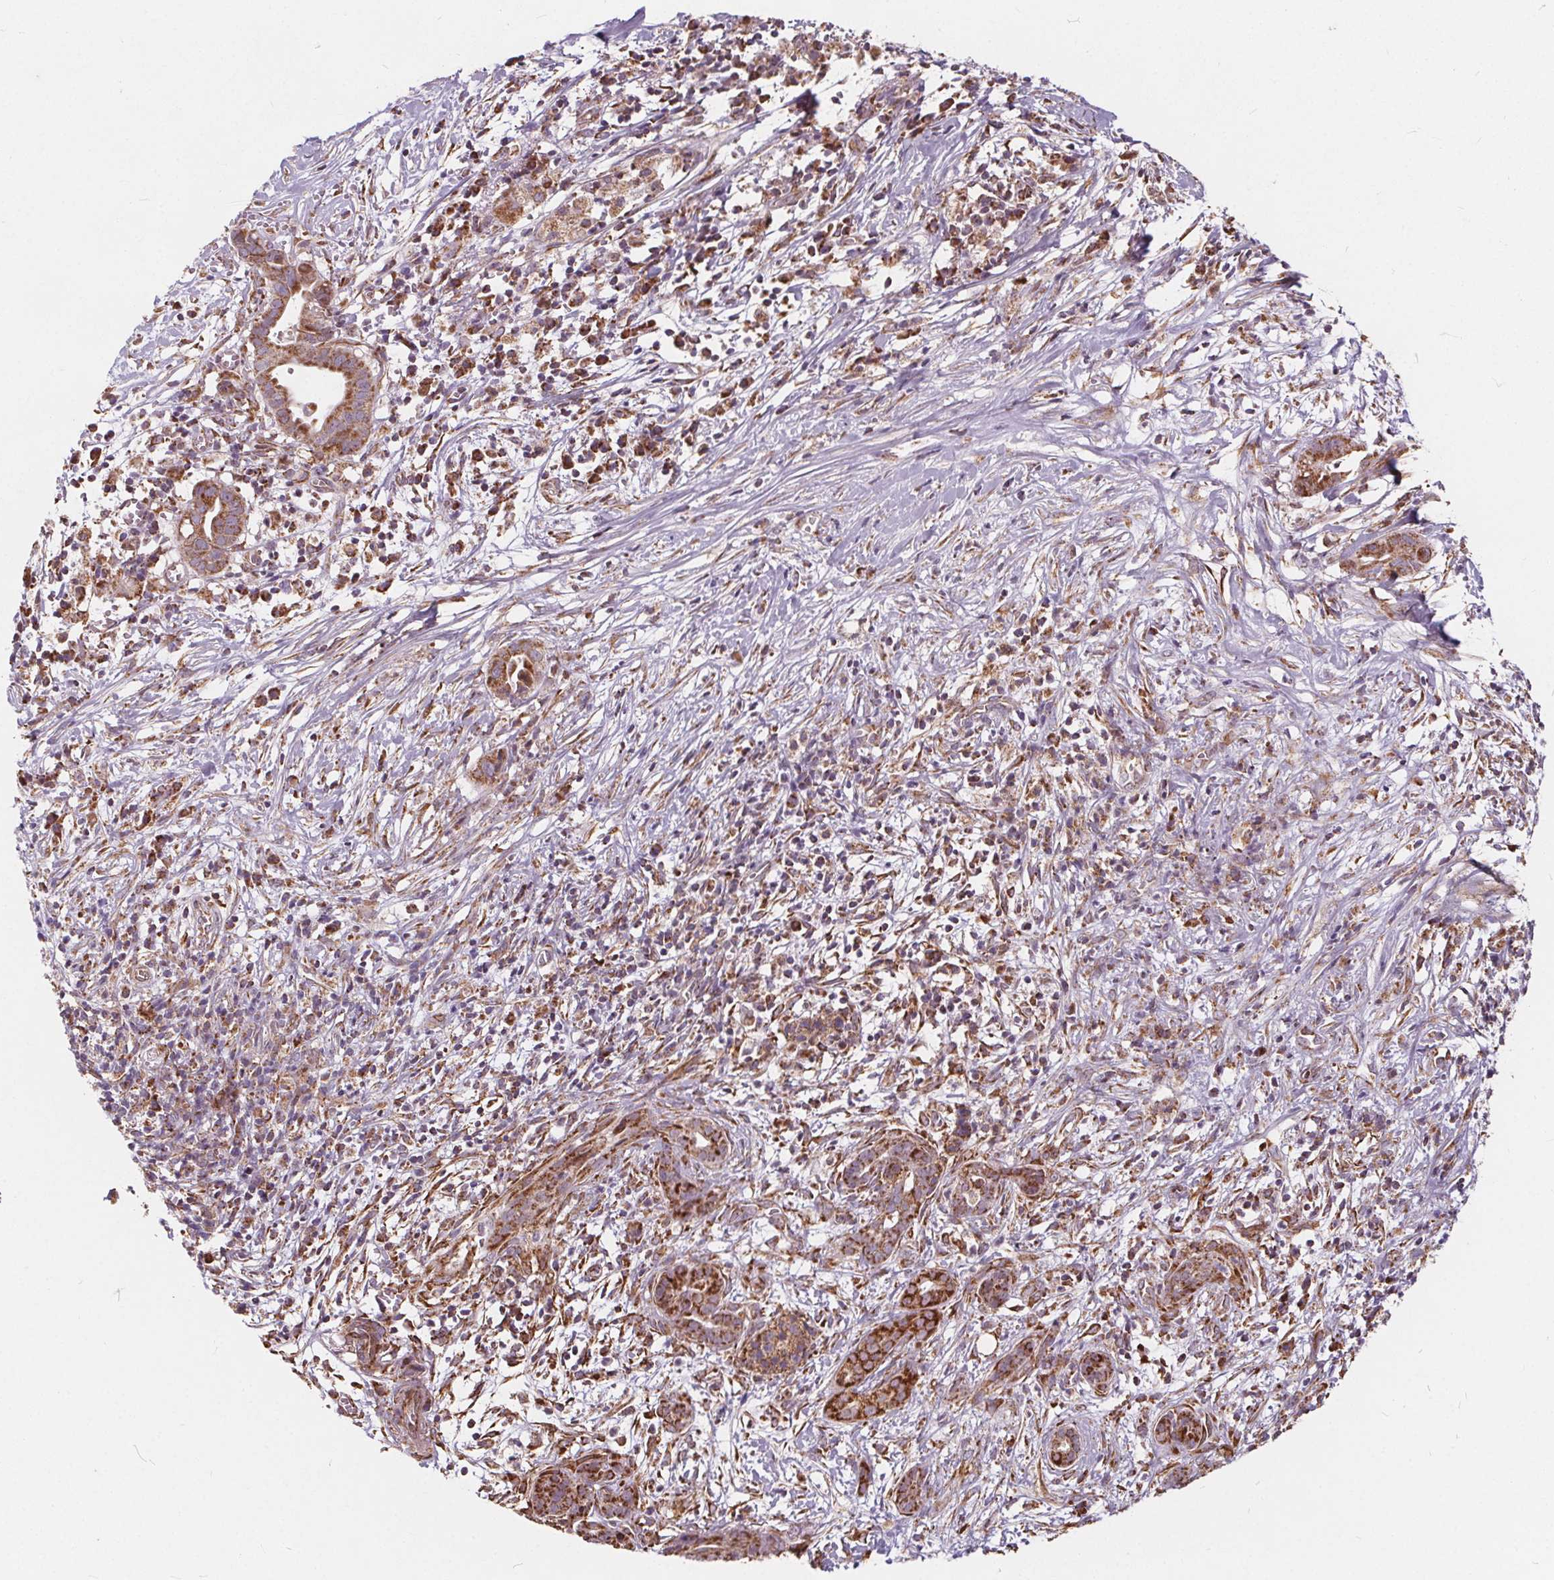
{"staining": {"intensity": "strong", "quantity": ">75%", "location": "cytoplasmic/membranous"}, "tissue": "pancreatic cancer", "cell_type": "Tumor cells", "image_type": "cancer", "snomed": [{"axis": "morphology", "description": "Adenocarcinoma, NOS"}, {"axis": "topography", "description": "Pancreas"}], "caption": "Brown immunohistochemical staining in pancreatic adenocarcinoma displays strong cytoplasmic/membranous staining in about >75% of tumor cells.", "gene": "PLSCR3", "patient": {"sex": "male", "age": 61}}